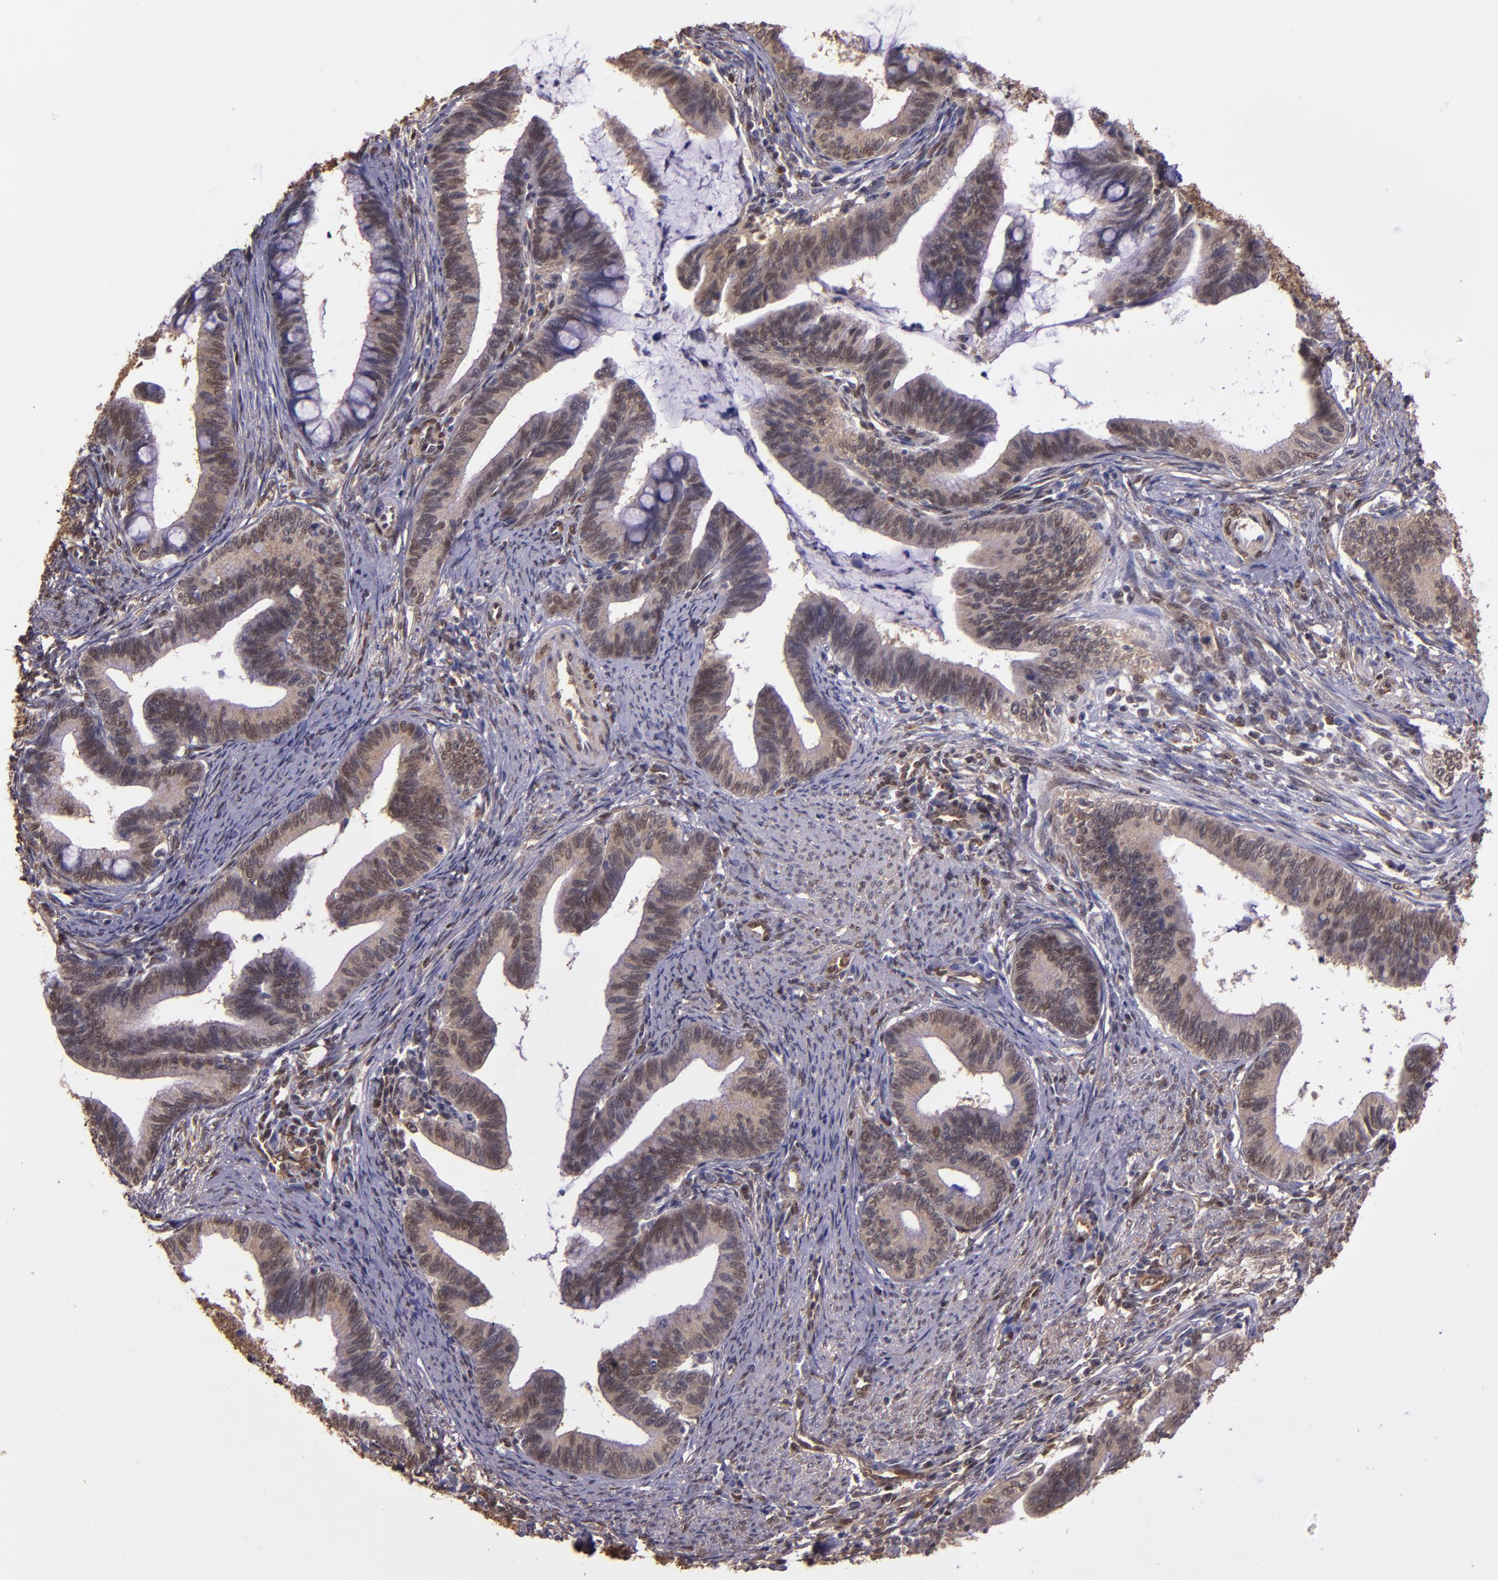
{"staining": {"intensity": "moderate", "quantity": ">75%", "location": "cytoplasmic/membranous"}, "tissue": "cervical cancer", "cell_type": "Tumor cells", "image_type": "cancer", "snomed": [{"axis": "morphology", "description": "Adenocarcinoma, NOS"}, {"axis": "topography", "description": "Cervix"}], "caption": "Immunohistochemical staining of human cervical cancer (adenocarcinoma) exhibits medium levels of moderate cytoplasmic/membranous positivity in about >75% of tumor cells.", "gene": "STAT6", "patient": {"sex": "female", "age": 36}}